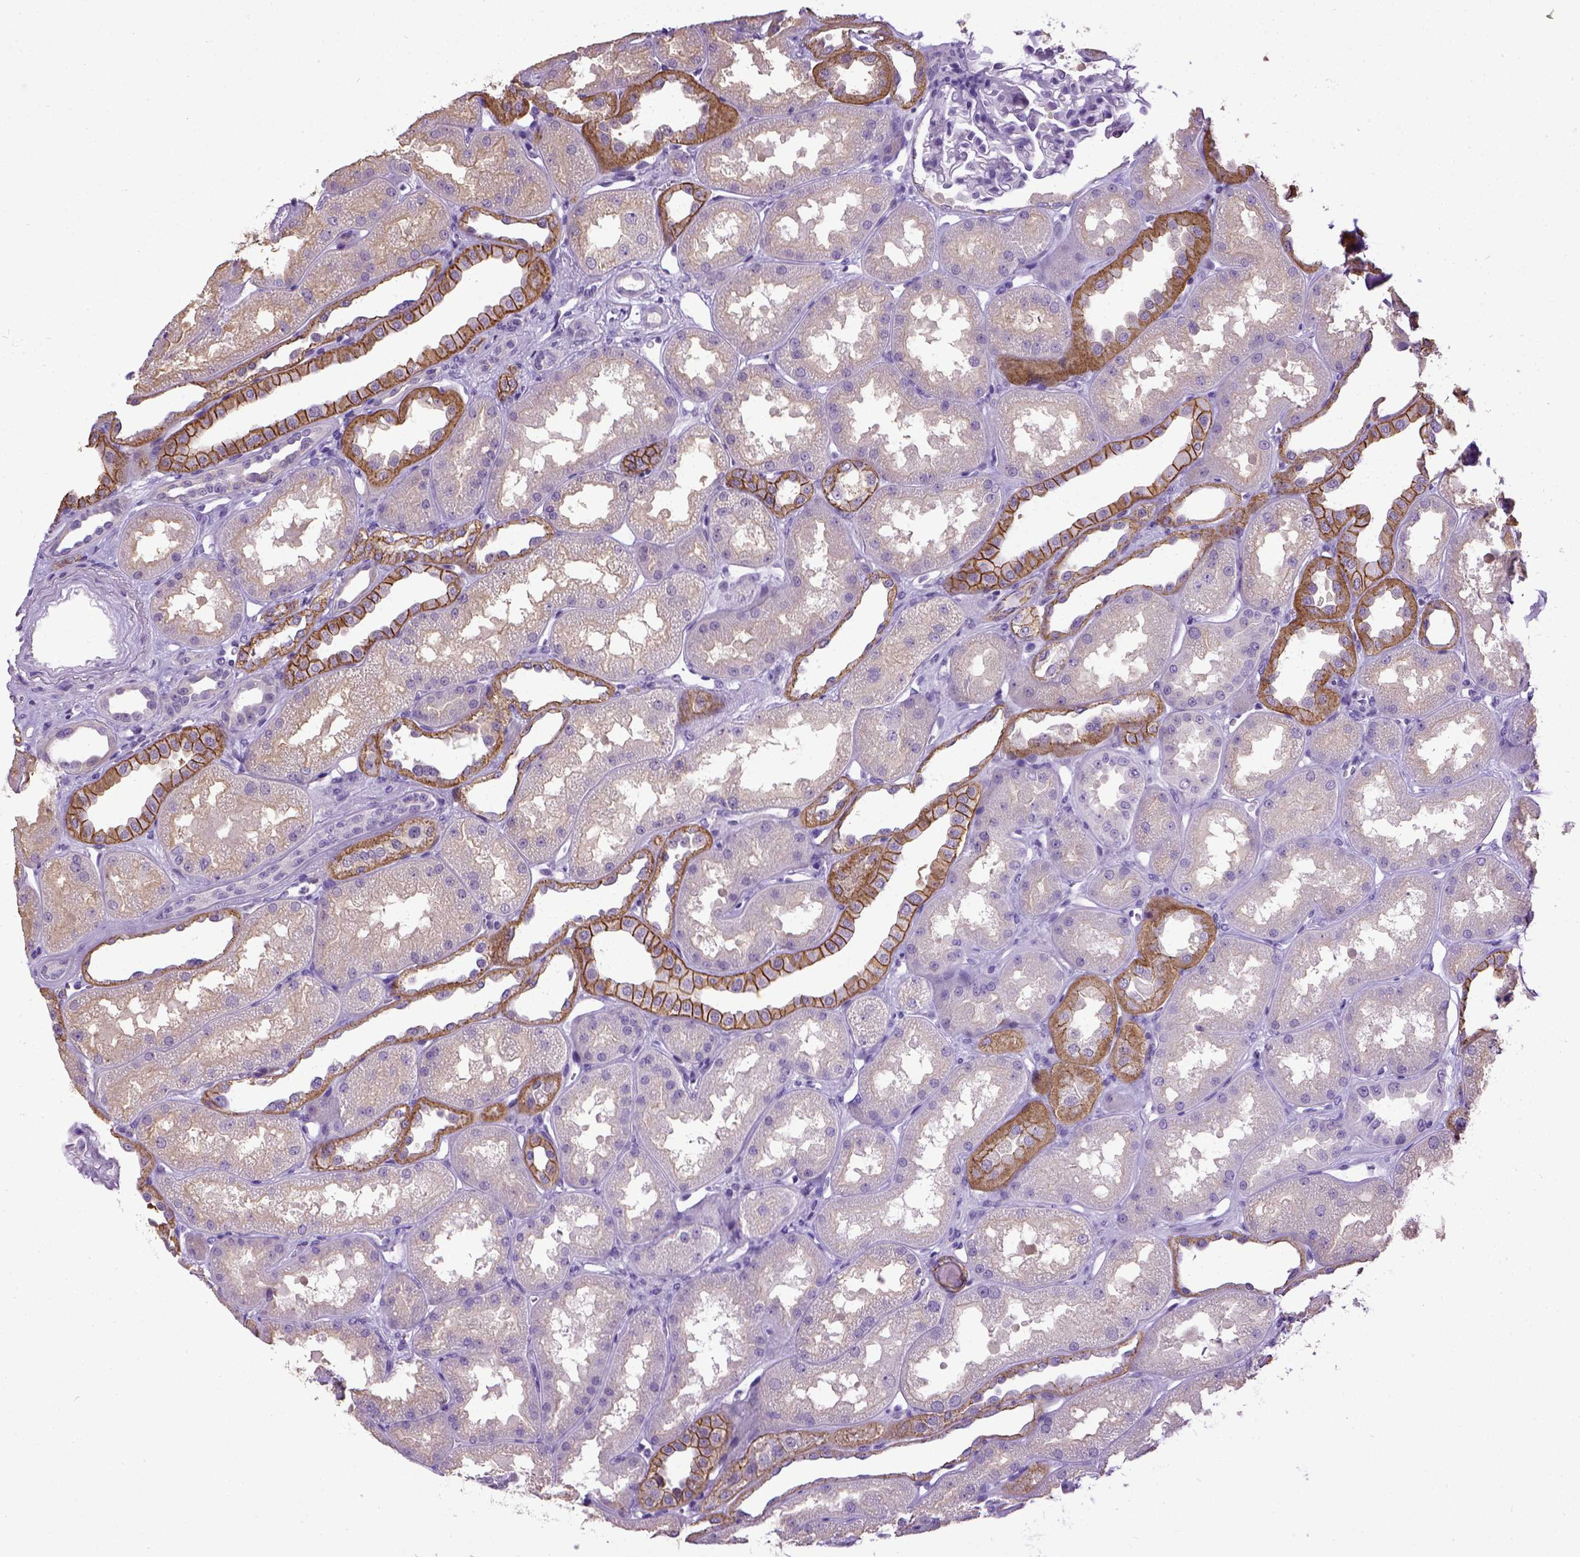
{"staining": {"intensity": "negative", "quantity": "none", "location": "none"}, "tissue": "kidney", "cell_type": "Cells in glomeruli", "image_type": "normal", "snomed": [{"axis": "morphology", "description": "Normal tissue, NOS"}, {"axis": "topography", "description": "Kidney"}], "caption": "Cells in glomeruli show no significant expression in normal kidney. (DAB immunohistochemistry with hematoxylin counter stain).", "gene": "CDH1", "patient": {"sex": "male", "age": 61}}